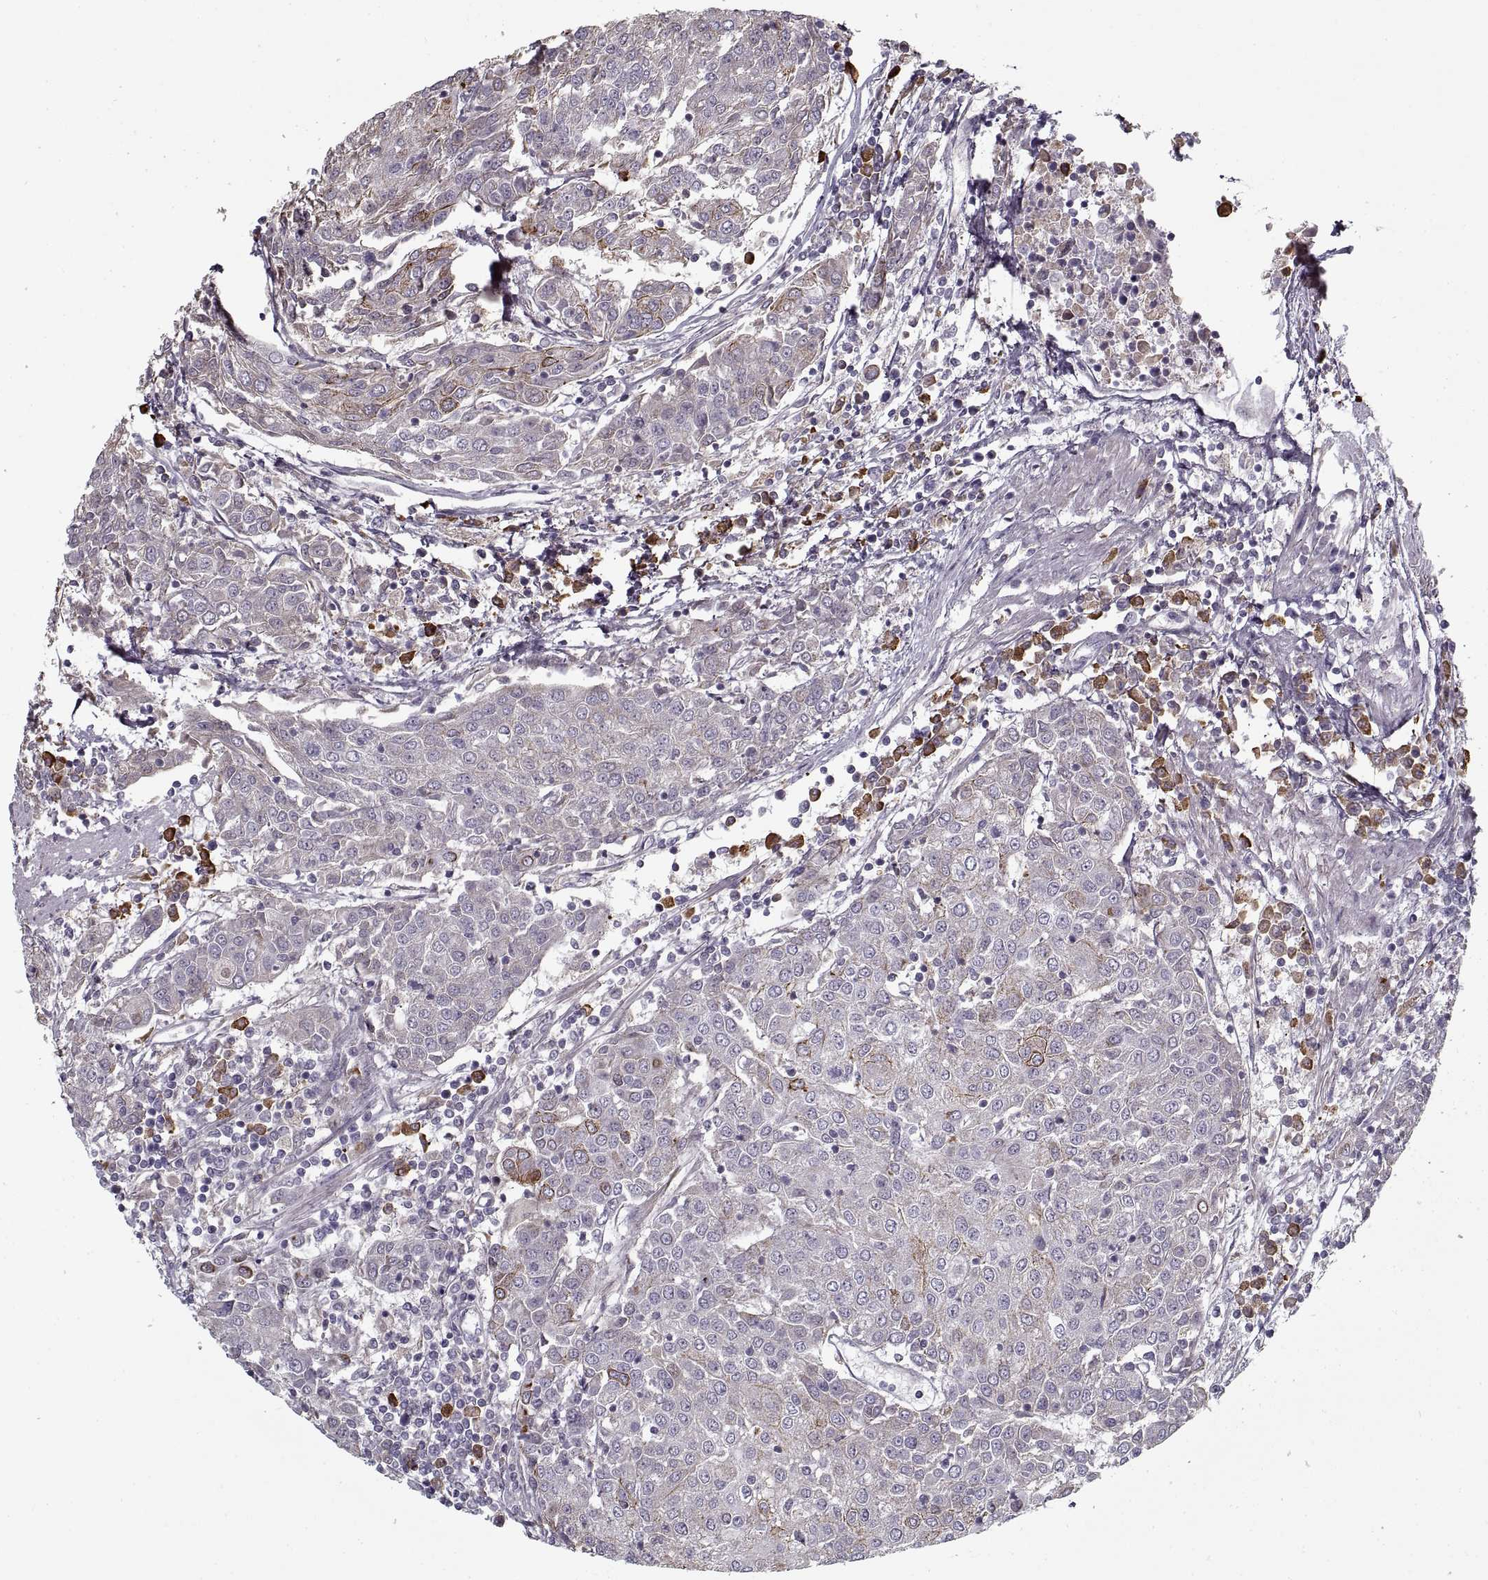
{"staining": {"intensity": "weak", "quantity": "<25%", "location": "cytoplasmic/membranous"}, "tissue": "urothelial cancer", "cell_type": "Tumor cells", "image_type": "cancer", "snomed": [{"axis": "morphology", "description": "Urothelial carcinoma, High grade"}, {"axis": "topography", "description": "Urinary bladder"}], "caption": "Immunohistochemistry (IHC) micrograph of urothelial cancer stained for a protein (brown), which demonstrates no staining in tumor cells. (Immunohistochemistry, brightfield microscopy, high magnification).", "gene": "GAD2", "patient": {"sex": "female", "age": 85}}